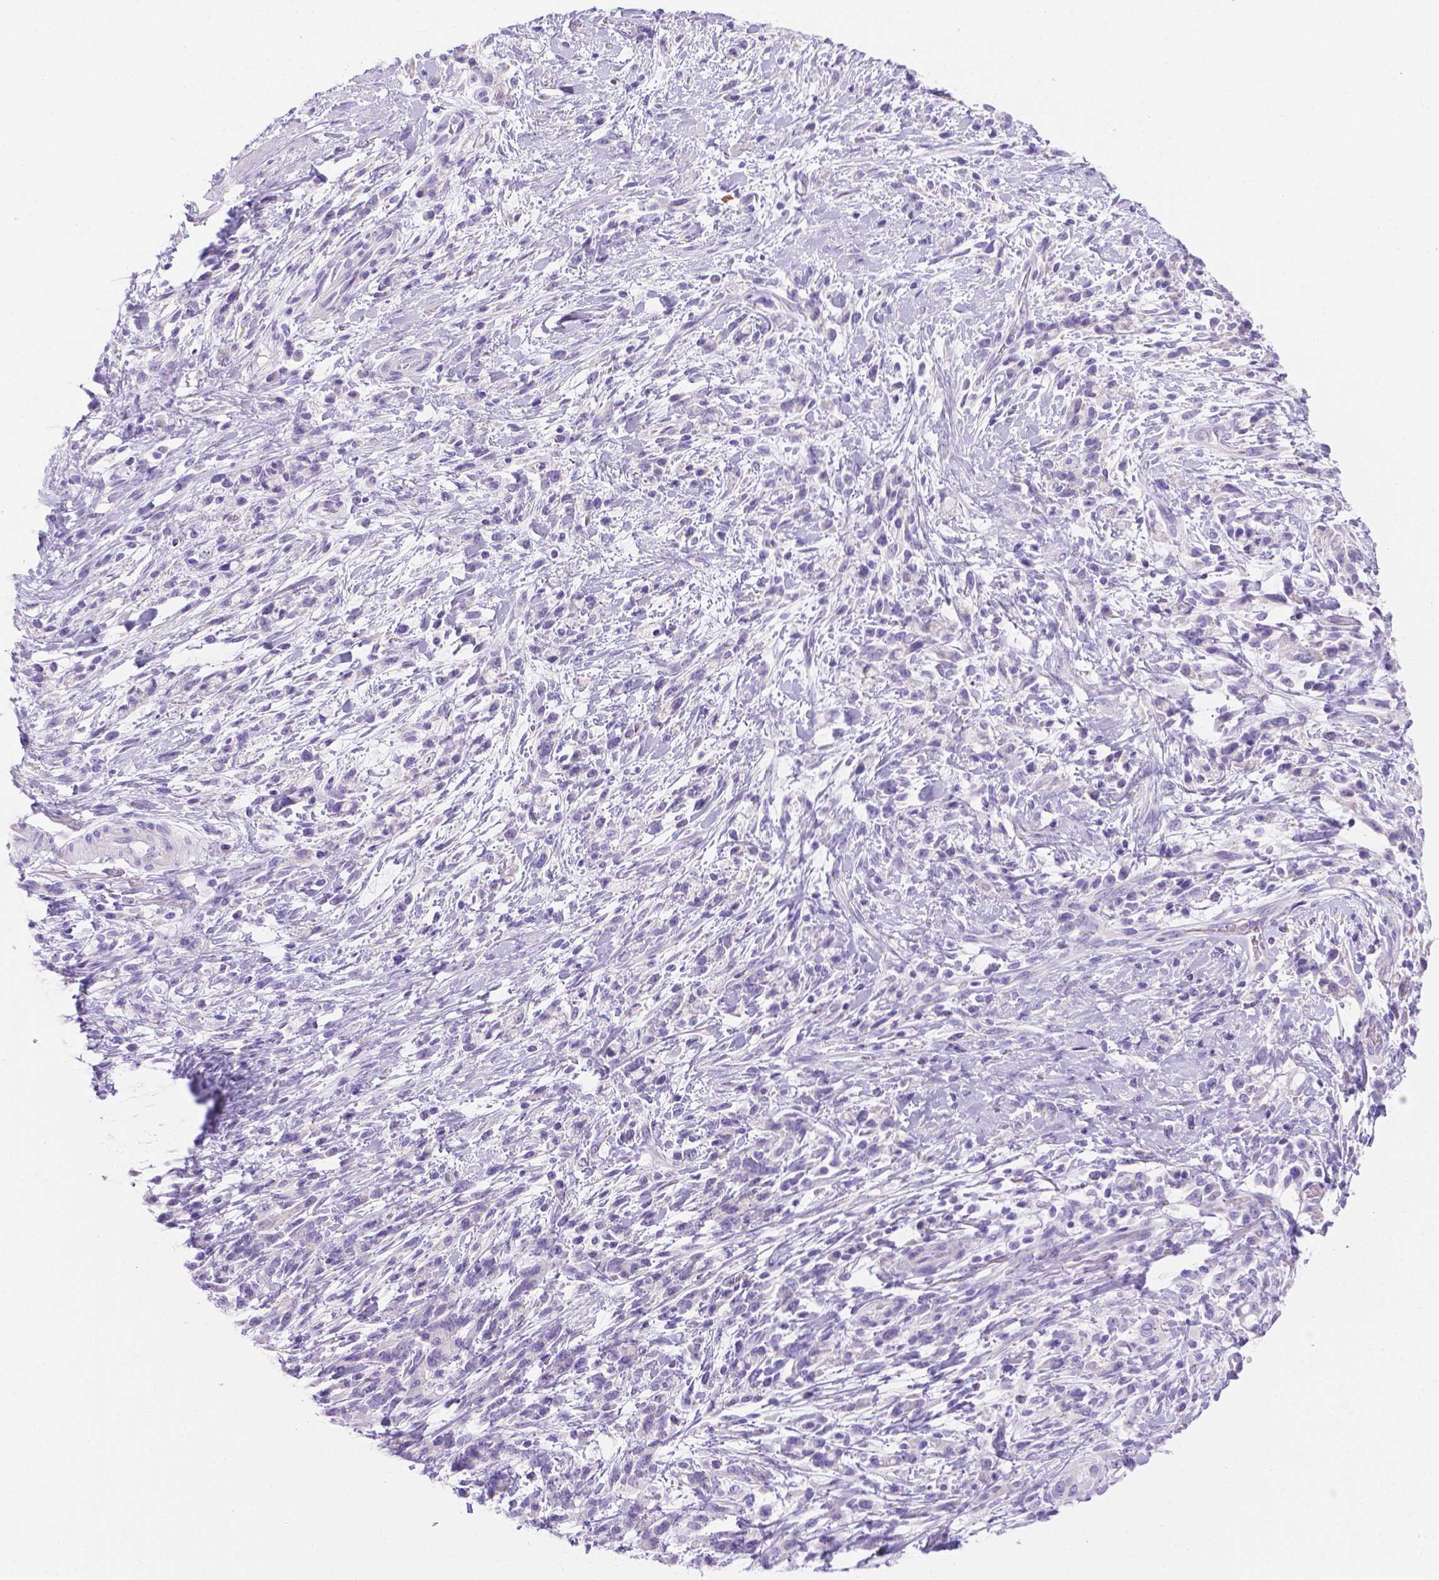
{"staining": {"intensity": "negative", "quantity": "none", "location": "none"}, "tissue": "stomach cancer", "cell_type": "Tumor cells", "image_type": "cancer", "snomed": [{"axis": "morphology", "description": "Adenocarcinoma, NOS"}, {"axis": "topography", "description": "Stomach"}], "caption": "Tumor cells are negative for brown protein staining in stomach cancer (adenocarcinoma).", "gene": "MLN", "patient": {"sex": "female", "age": 57}}